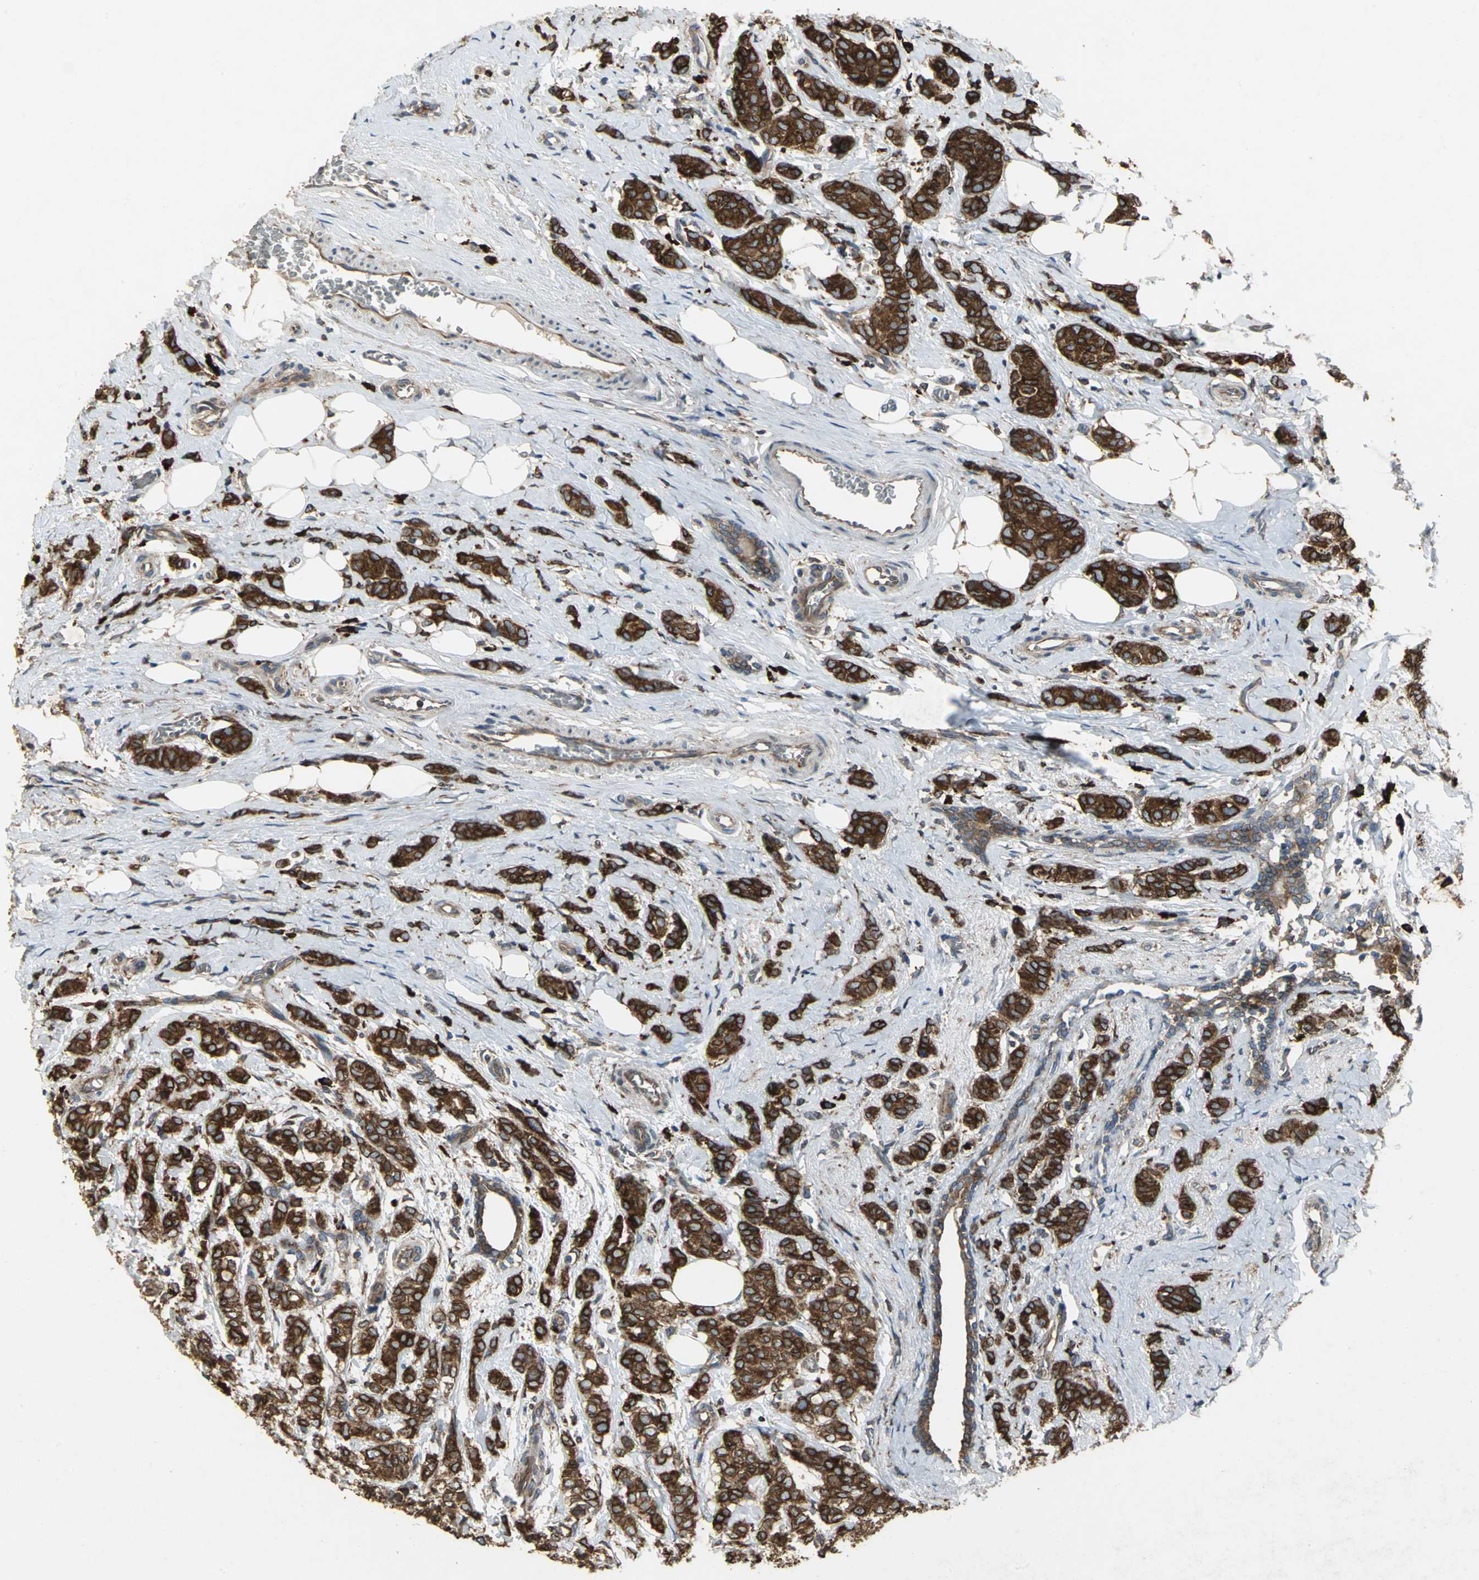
{"staining": {"intensity": "strong", "quantity": ">75%", "location": "cytoplasmic/membranous"}, "tissue": "breast cancer", "cell_type": "Tumor cells", "image_type": "cancer", "snomed": [{"axis": "morphology", "description": "Lobular carcinoma"}, {"axis": "topography", "description": "Breast"}], "caption": "Immunohistochemical staining of breast lobular carcinoma shows high levels of strong cytoplasmic/membranous positivity in about >75% of tumor cells. The staining was performed using DAB (3,3'-diaminobenzidine) to visualize the protein expression in brown, while the nuclei were stained in blue with hematoxylin (Magnification: 20x).", "gene": "SYVN1", "patient": {"sex": "female", "age": 60}}